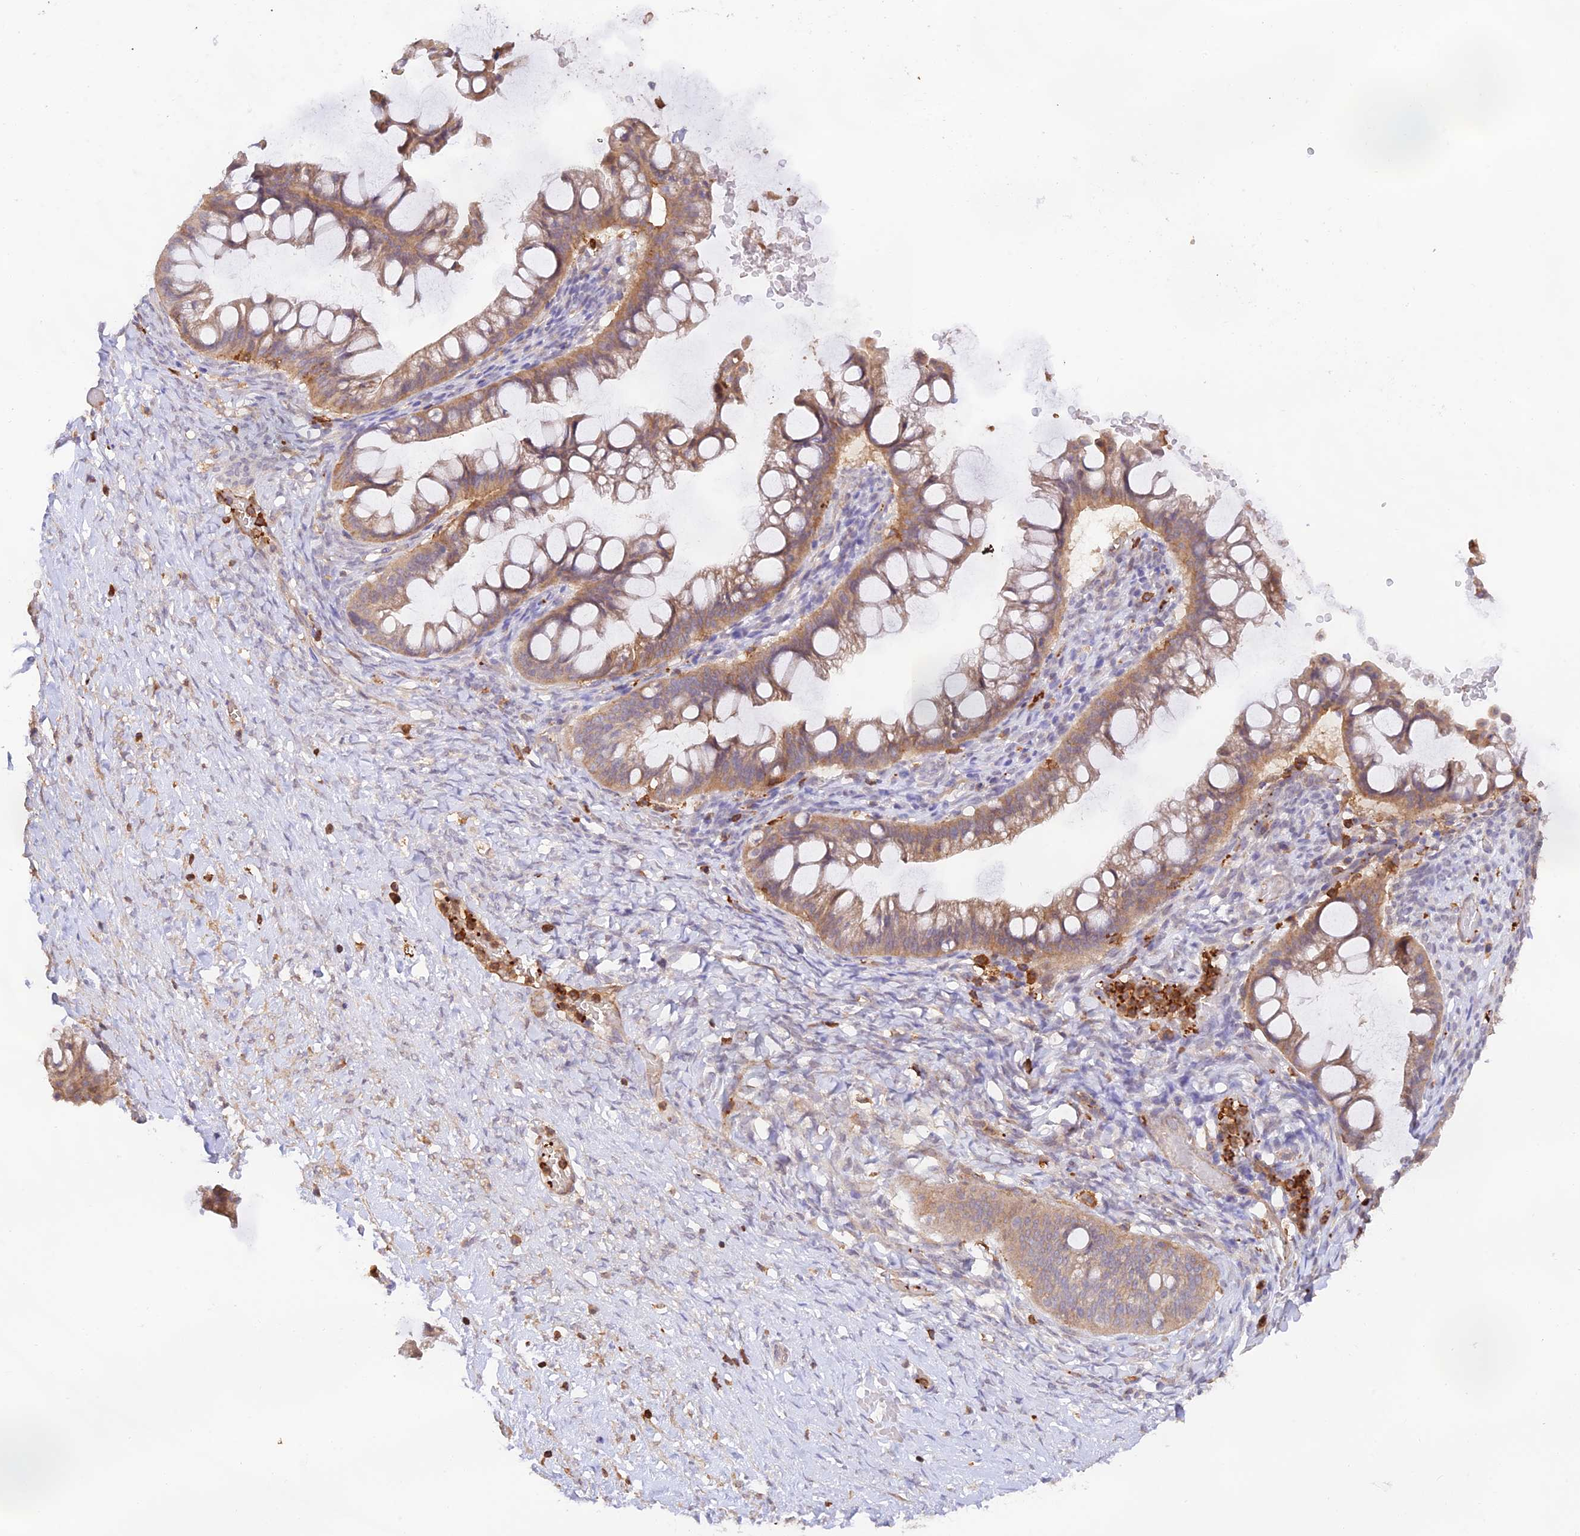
{"staining": {"intensity": "moderate", "quantity": ">75%", "location": "cytoplasmic/membranous"}, "tissue": "ovarian cancer", "cell_type": "Tumor cells", "image_type": "cancer", "snomed": [{"axis": "morphology", "description": "Cystadenocarcinoma, mucinous, NOS"}, {"axis": "topography", "description": "Ovary"}], "caption": "Brown immunohistochemical staining in human mucinous cystadenocarcinoma (ovarian) displays moderate cytoplasmic/membranous staining in approximately >75% of tumor cells.", "gene": "DENND1C", "patient": {"sex": "female", "age": 73}}